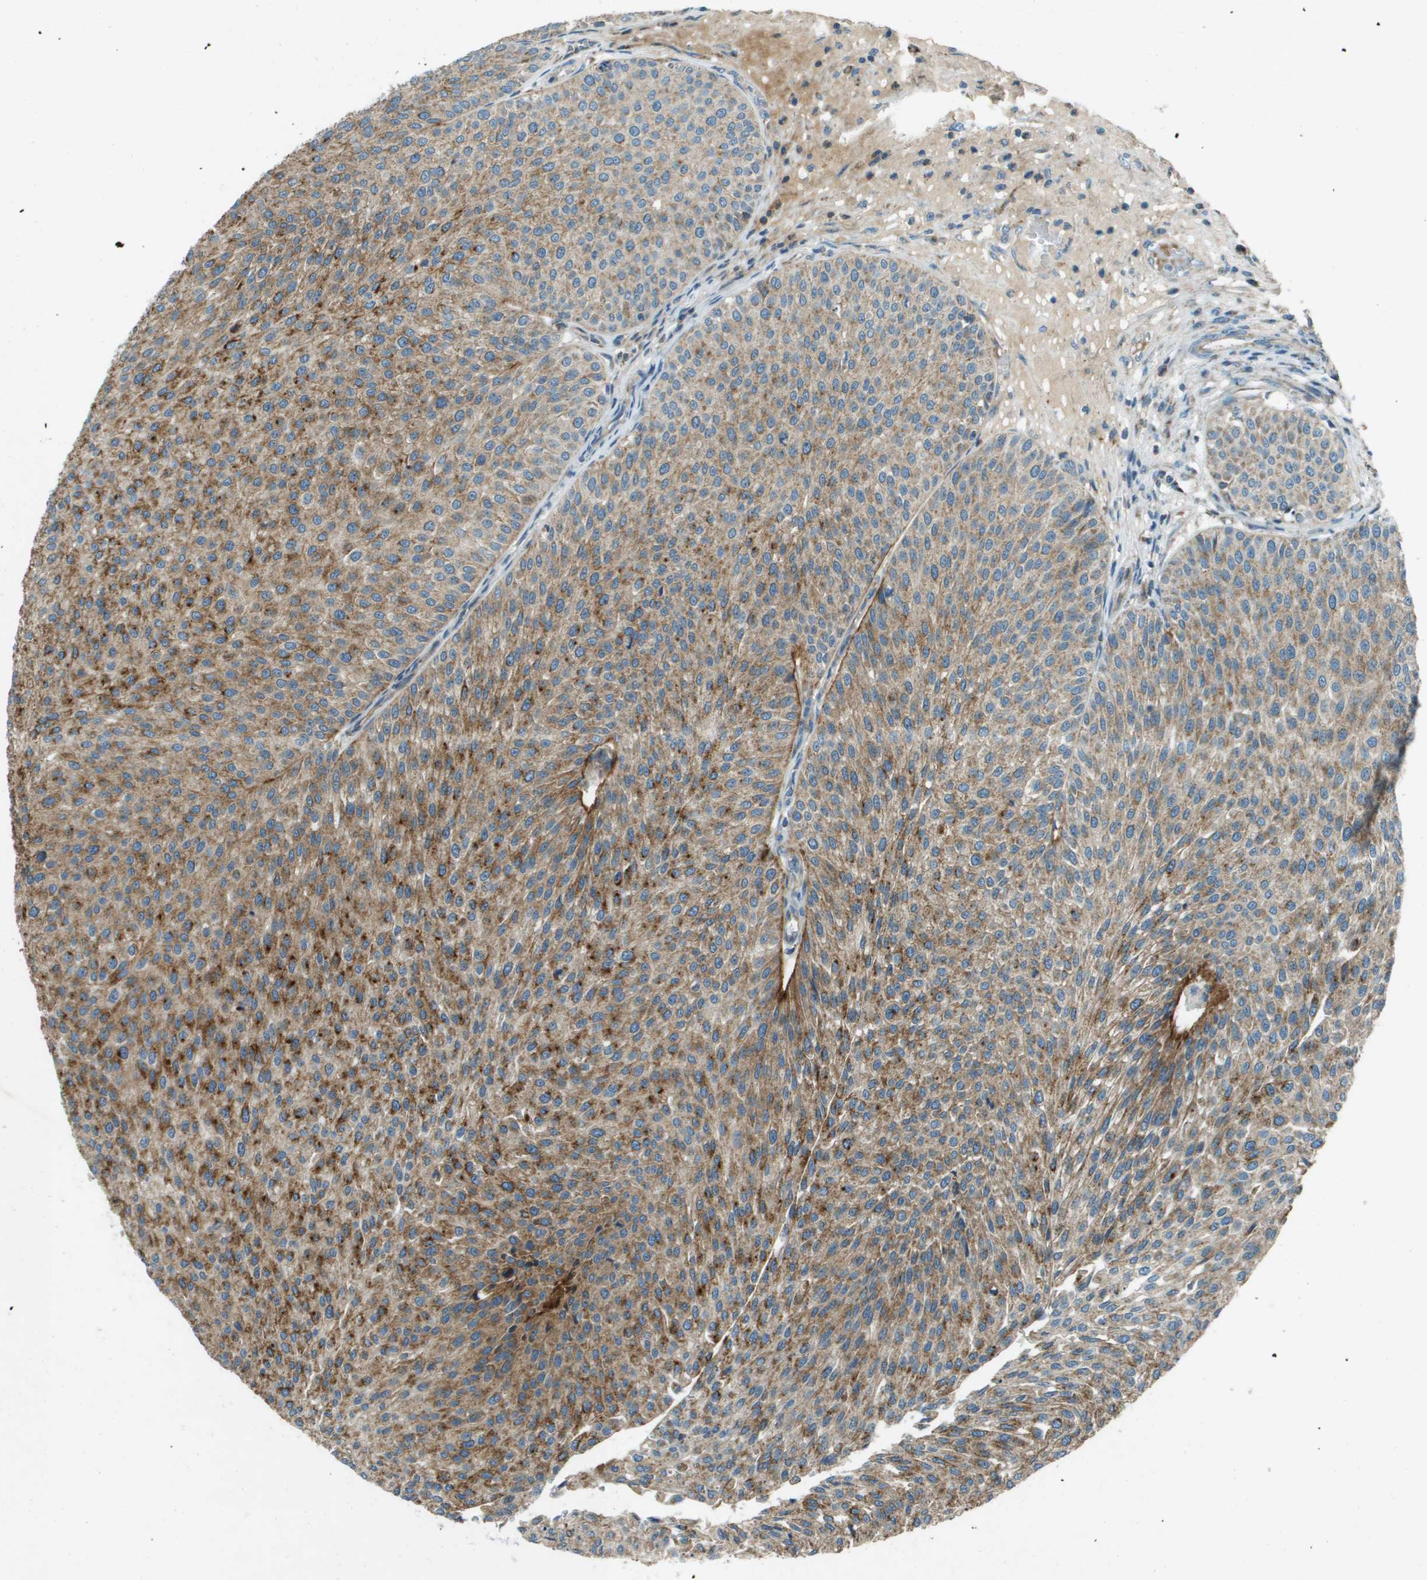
{"staining": {"intensity": "moderate", "quantity": ">75%", "location": "cytoplasmic/membranous"}, "tissue": "urothelial cancer", "cell_type": "Tumor cells", "image_type": "cancer", "snomed": [{"axis": "morphology", "description": "Urothelial carcinoma, Low grade"}, {"axis": "topography", "description": "Smooth muscle"}, {"axis": "topography", "description": "Urinary bladder"}], "caption": "About >75% of tumor cells in human low-grade urothelial carcinoma demonstrate moderate cytoplasmic/membranous protein staining as visualized by brown immunohistochemical staining.", "gene": "MIGA1", "patient": {"sex": "male", "age": 60}}